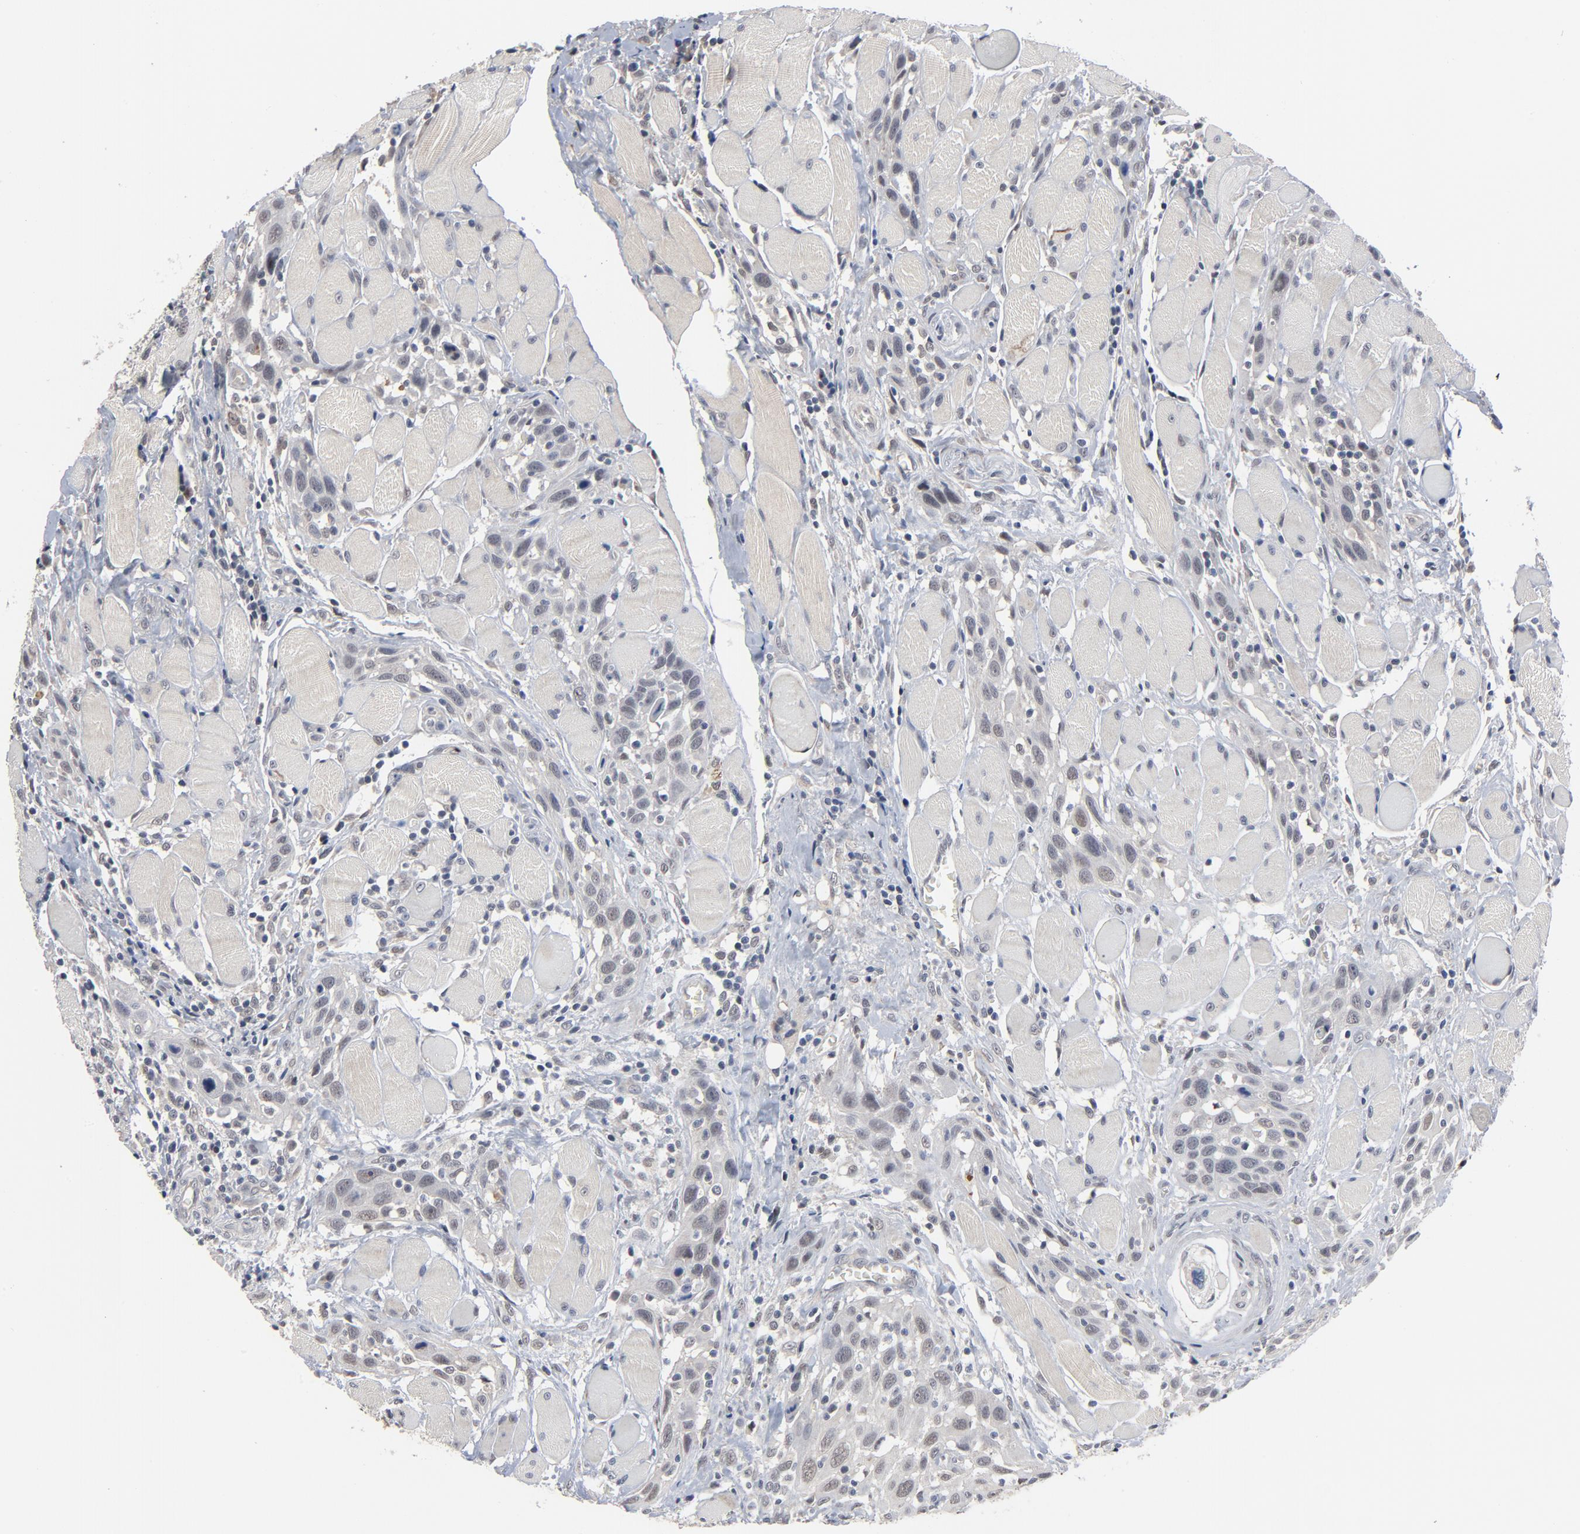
{"staining": {"intensity": "weak", "quantity": "<25%", "location": "nuclear"}, "tissue": "head and neck cancer", "cell_type": "Tumor cells", "image_type": "cancer", "snomed": [{"axis": "morphology", "description": "Squamous cell carcinoma, NOS"}, {"axis": "topography", "description": "Oral tissue"}, {"axis": "topography", "description": "Head-Neck"}], "caption": "This is an immunohistochemistry (IHC) micrograph of human head and neck squamous cell carcinoma. There is no staining in tumor cells.", "gene": "RTL5", "patient": {"sex": "female", "age": 50}}